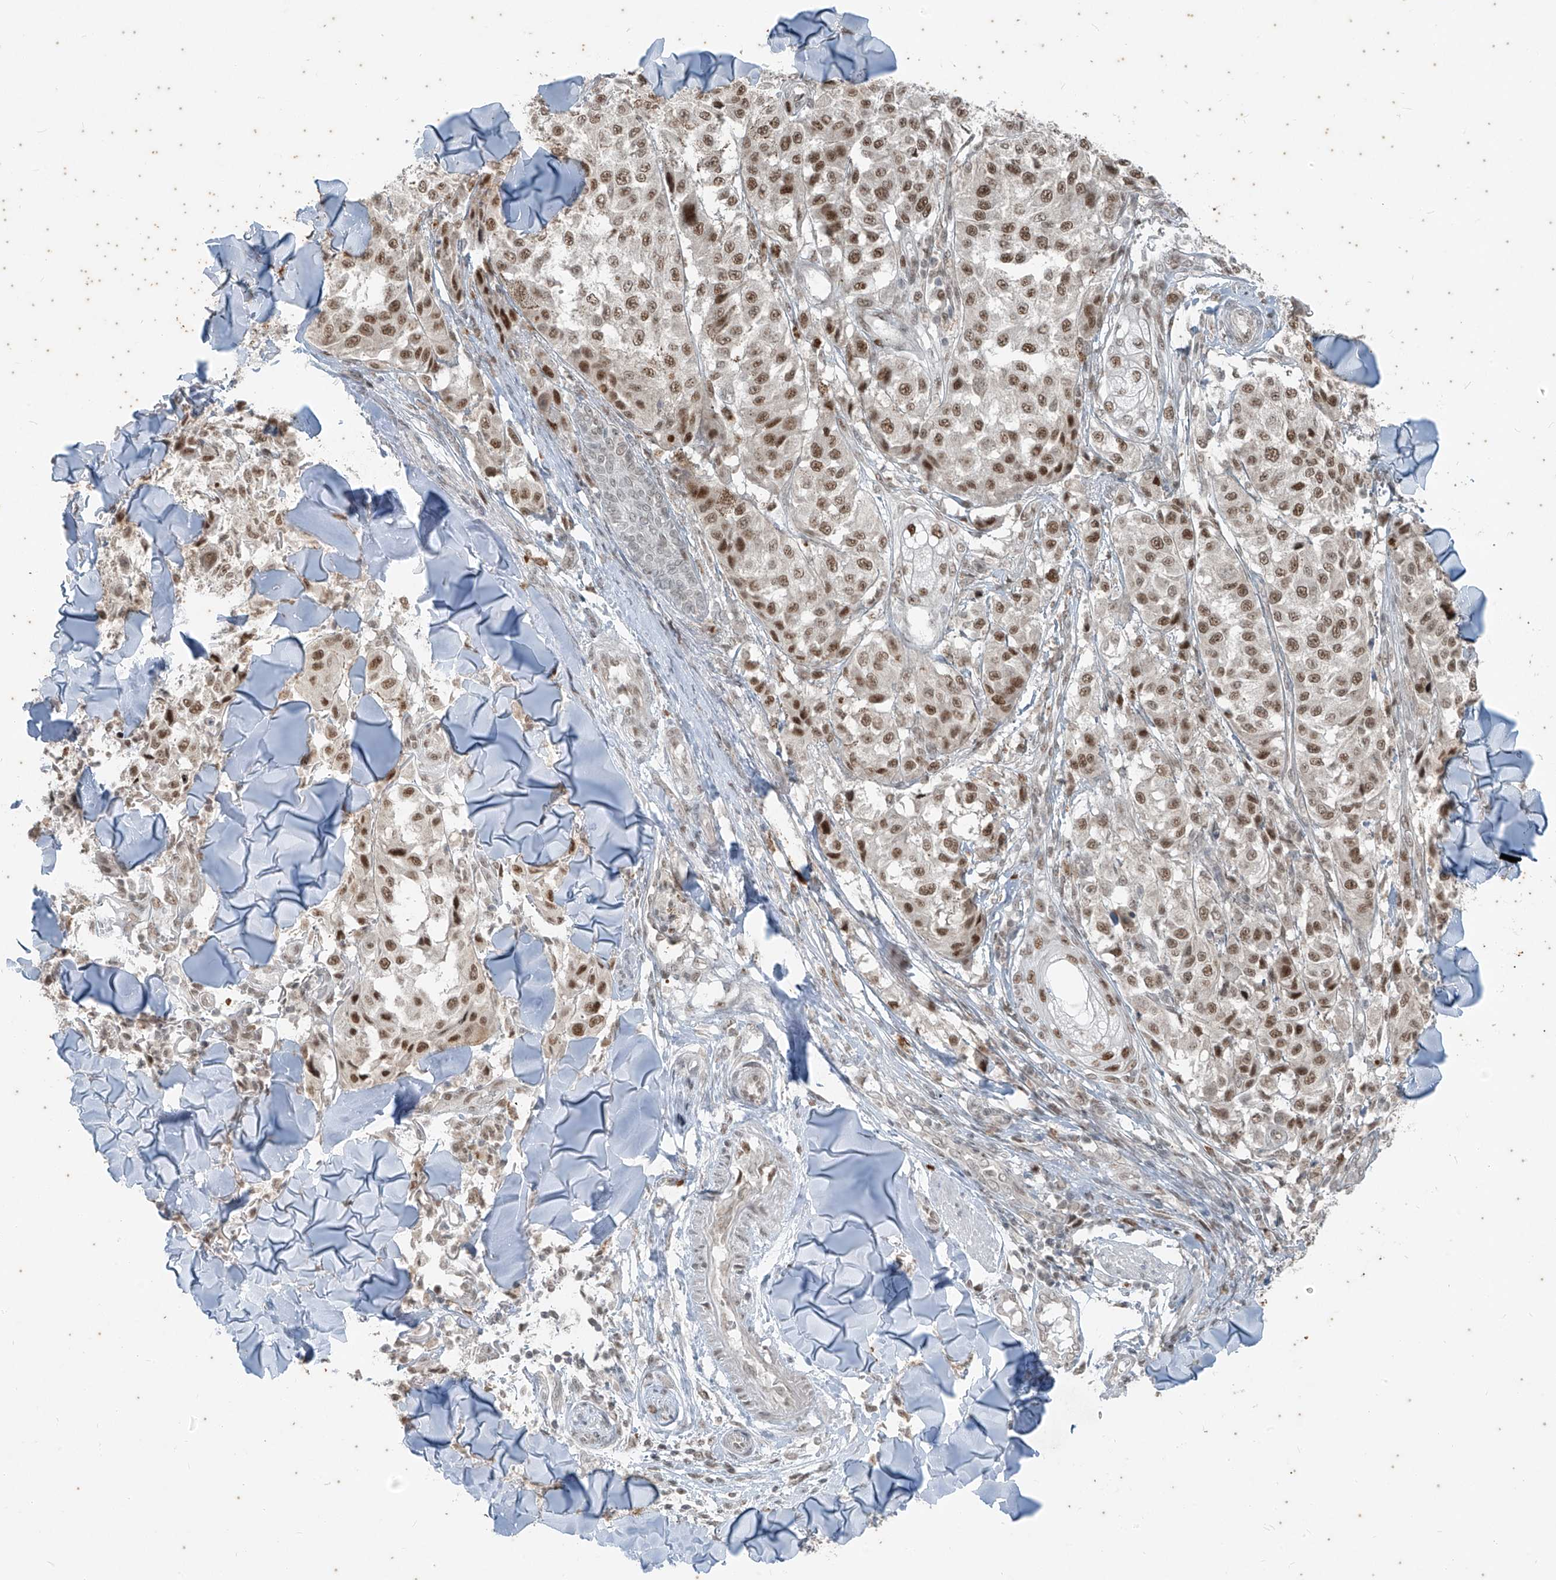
{"staining": {"intensity": "moderate", "quantity": ">75%", "location": "nuclear"}, "tissue": "melanoma", "cell_type": "Tumor cells", "image_type": "cancer", "snomed": [{"axis": "morphology", "description": "Malignant melanoma, NOS"}, {"axis": "topography", "description": "Skin"}], "caption": "Melanoma tissue exhibits moderate nuclear expression in about >75% of tumor cells (Brightfield microscopy of DAB IHC at high magnification).", "gene": "ZNF354B", "patient": {"sex": "female", "age": 64}}